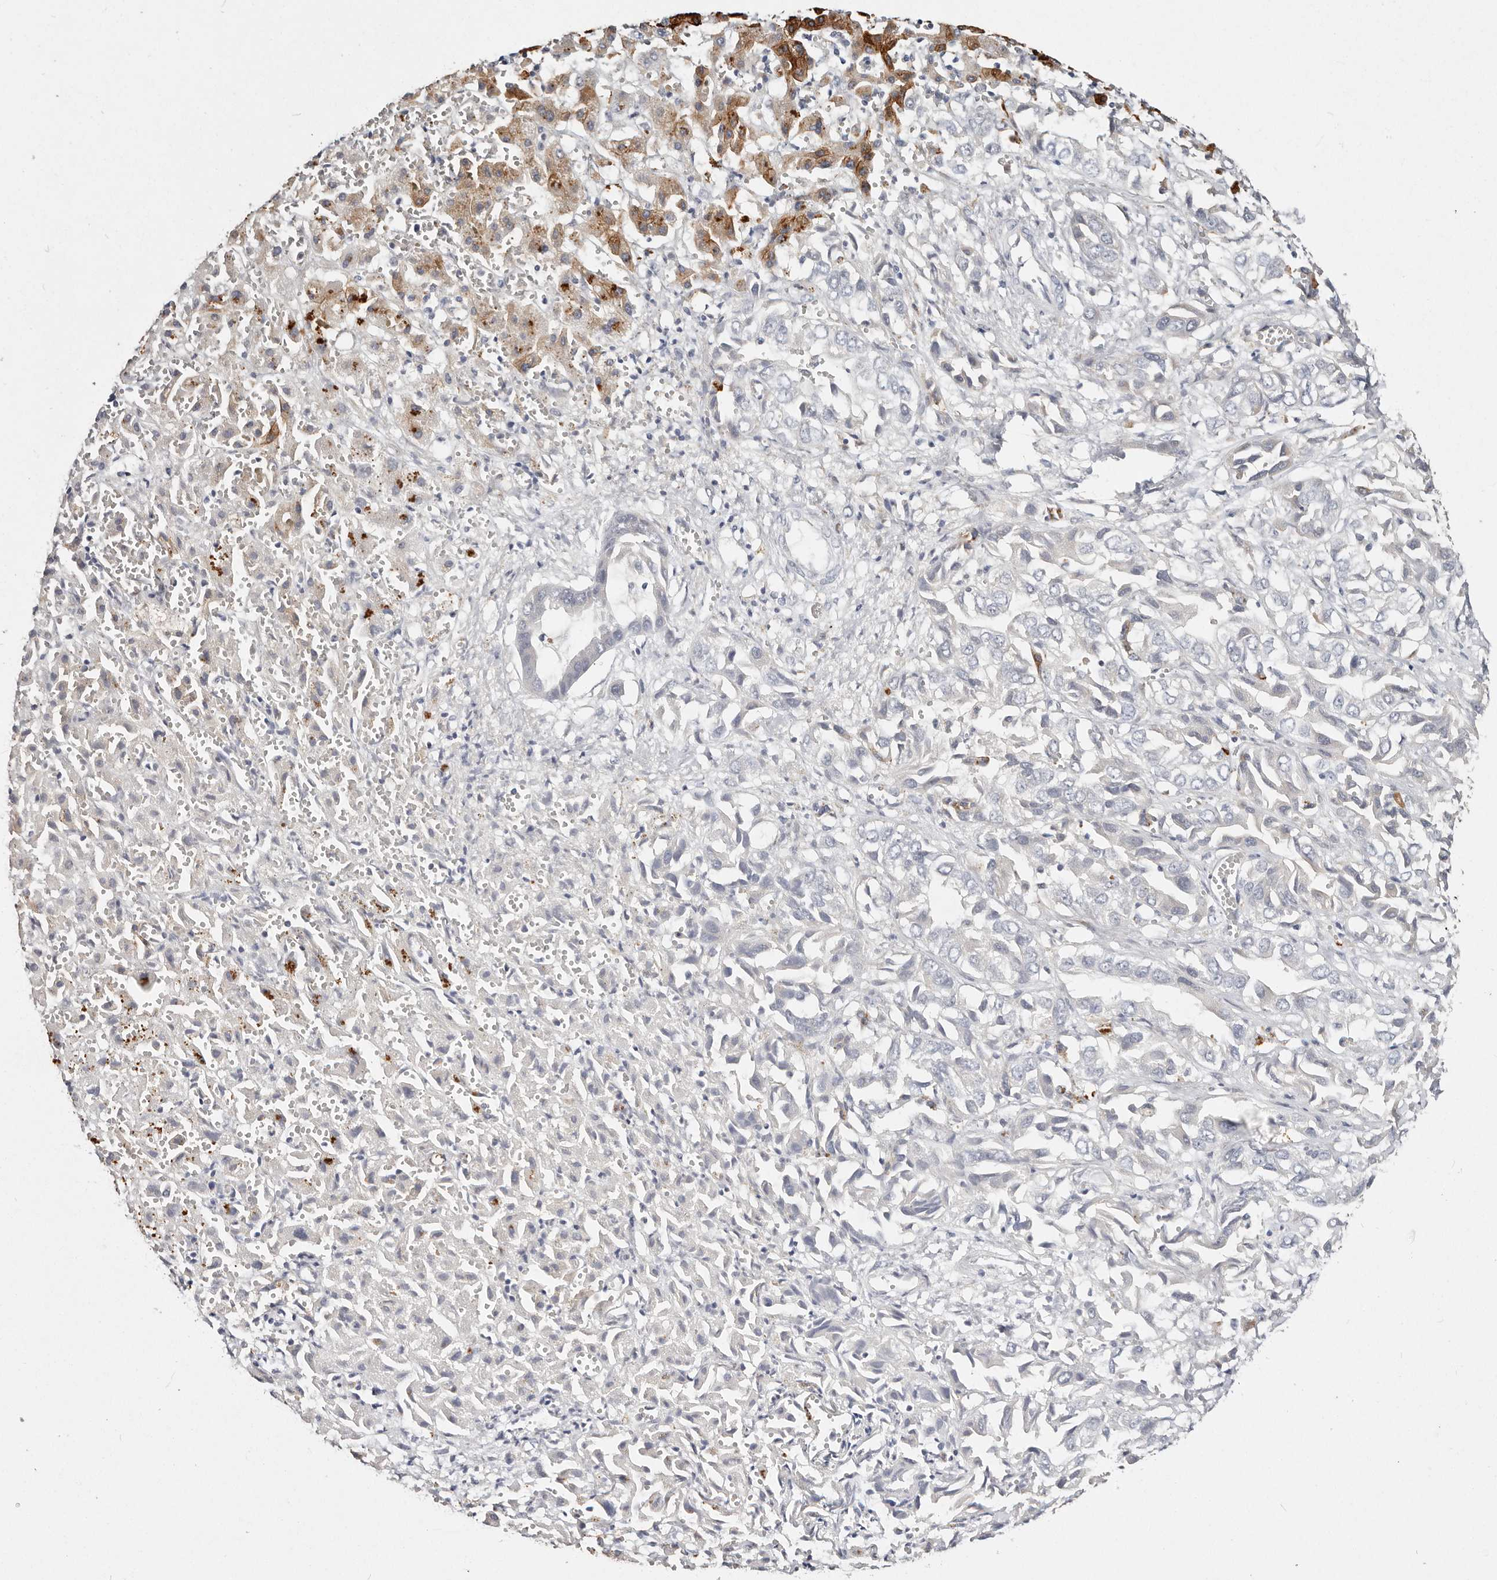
{"staining": {"intensity": "negative", "quantity": "none", "location": "none"}, "tissue": "liver cancer", "cell_type": "Tumor cells", "image_type": "cancer", "snomed": [{"axis": "morphology", "description": "Cholangiocarcinoma"}, {"axis": "topography", "description": "Liver"}], "caption": "This is an immunohistochemistry histopathology image of human liver cancer (cholangiocarcinoma). There is no expression in tumor cells.", "gene": "VIPAS39", "patient": {"sex": "female", "age": 52}}